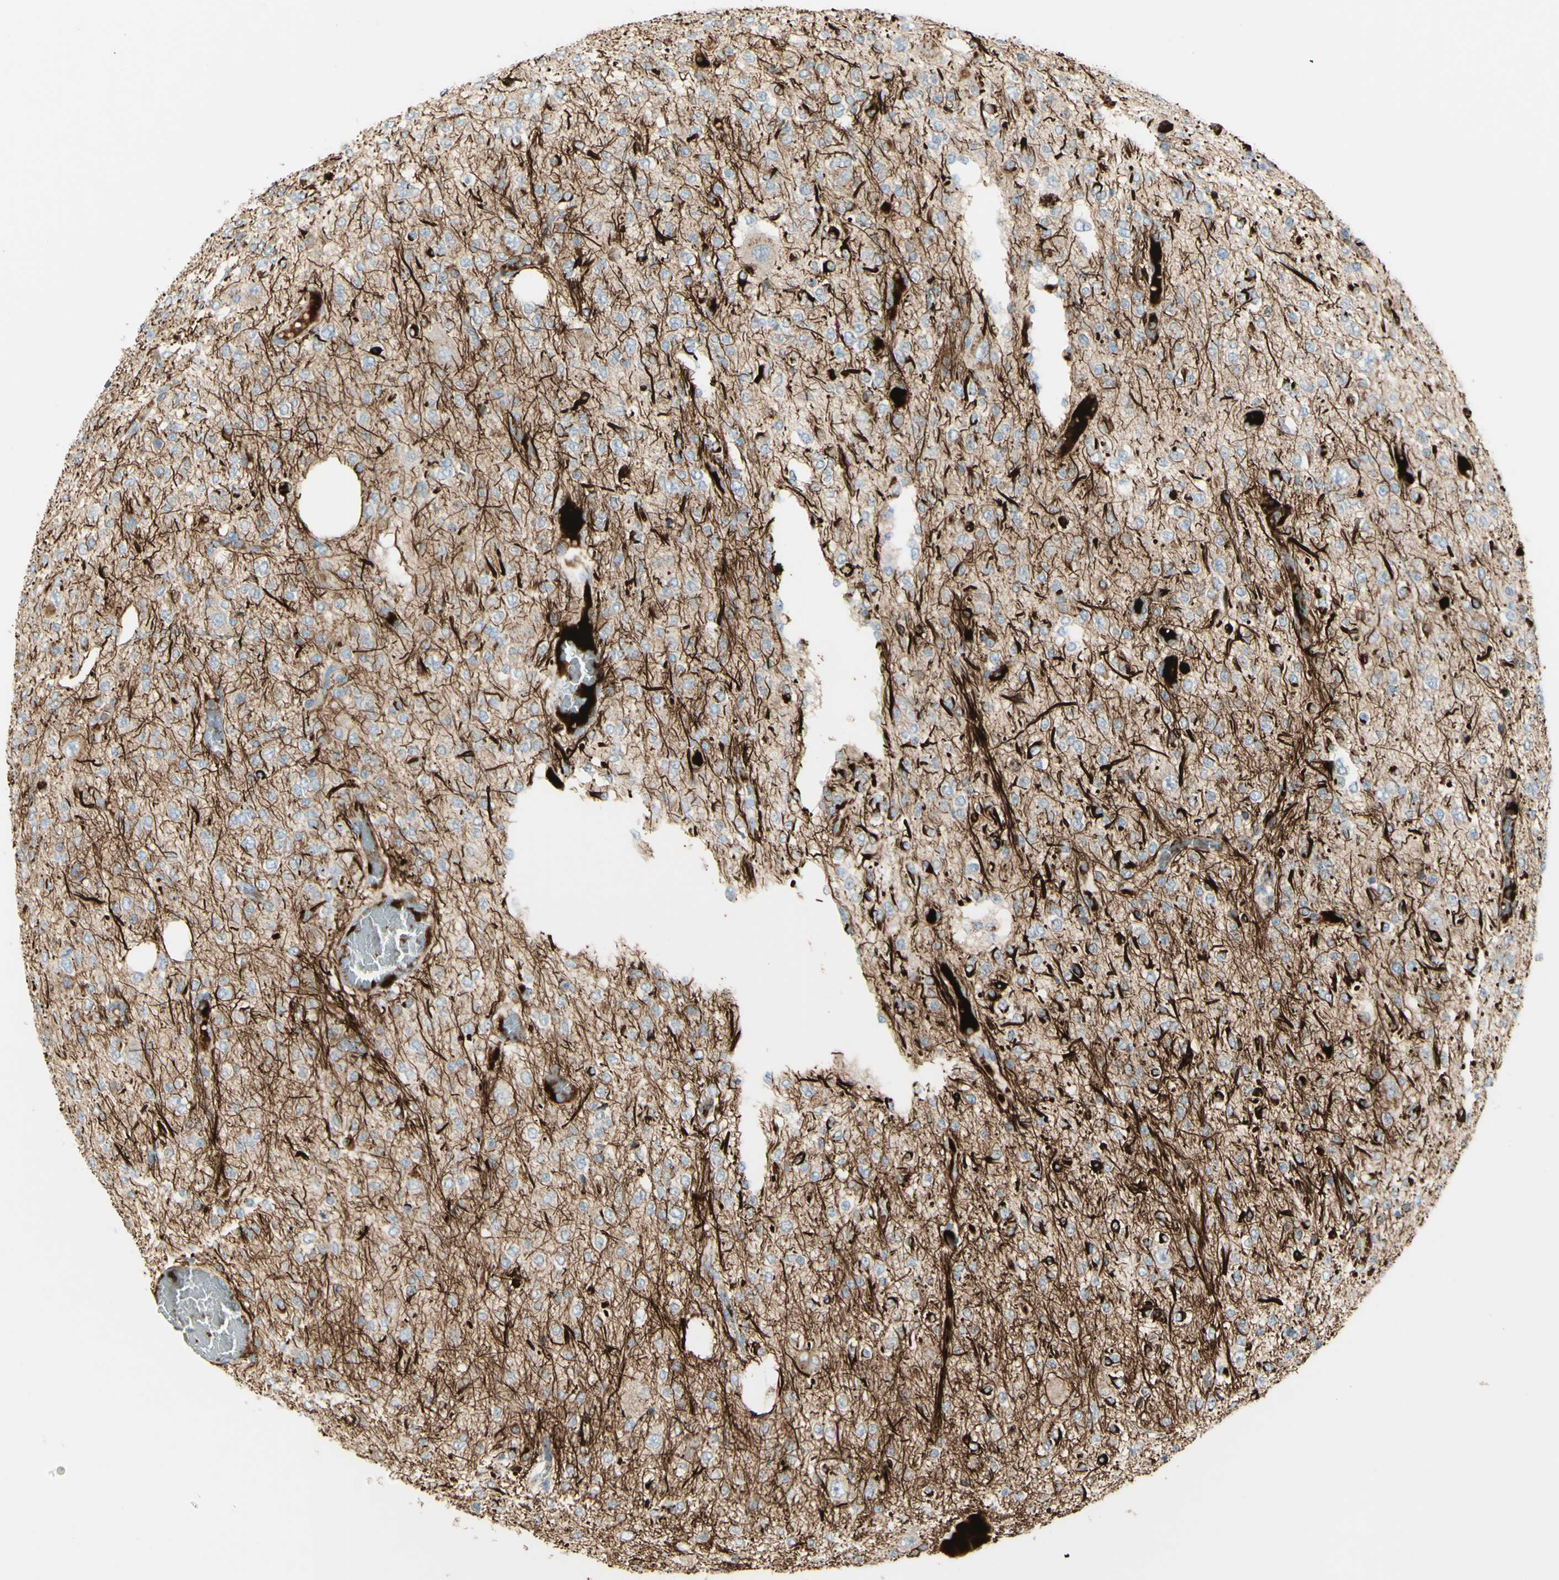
{"staining": {"intensity": "negative", "quantity": "none", "location": "none"}, "tissue": "glioma", "cell_type": "Tumor cells", "image_type": "cancer", "snomed": [{"axis": "morphology", "description": "Glioma, malignant, Low grade"}, {"axis": "topography", "description": "Brain"}], "caption": "Immunohistochemistry (IHC) image of neoplastic tissue: human low-grade glioma (malignant) stained with DAB (3,3'-diaminobenzidine) shows no significant protein expression in tumor cells. Nuclei are stained in blue.", "gene": "GAN", "patient": {"sex": "male", "age": 38}}